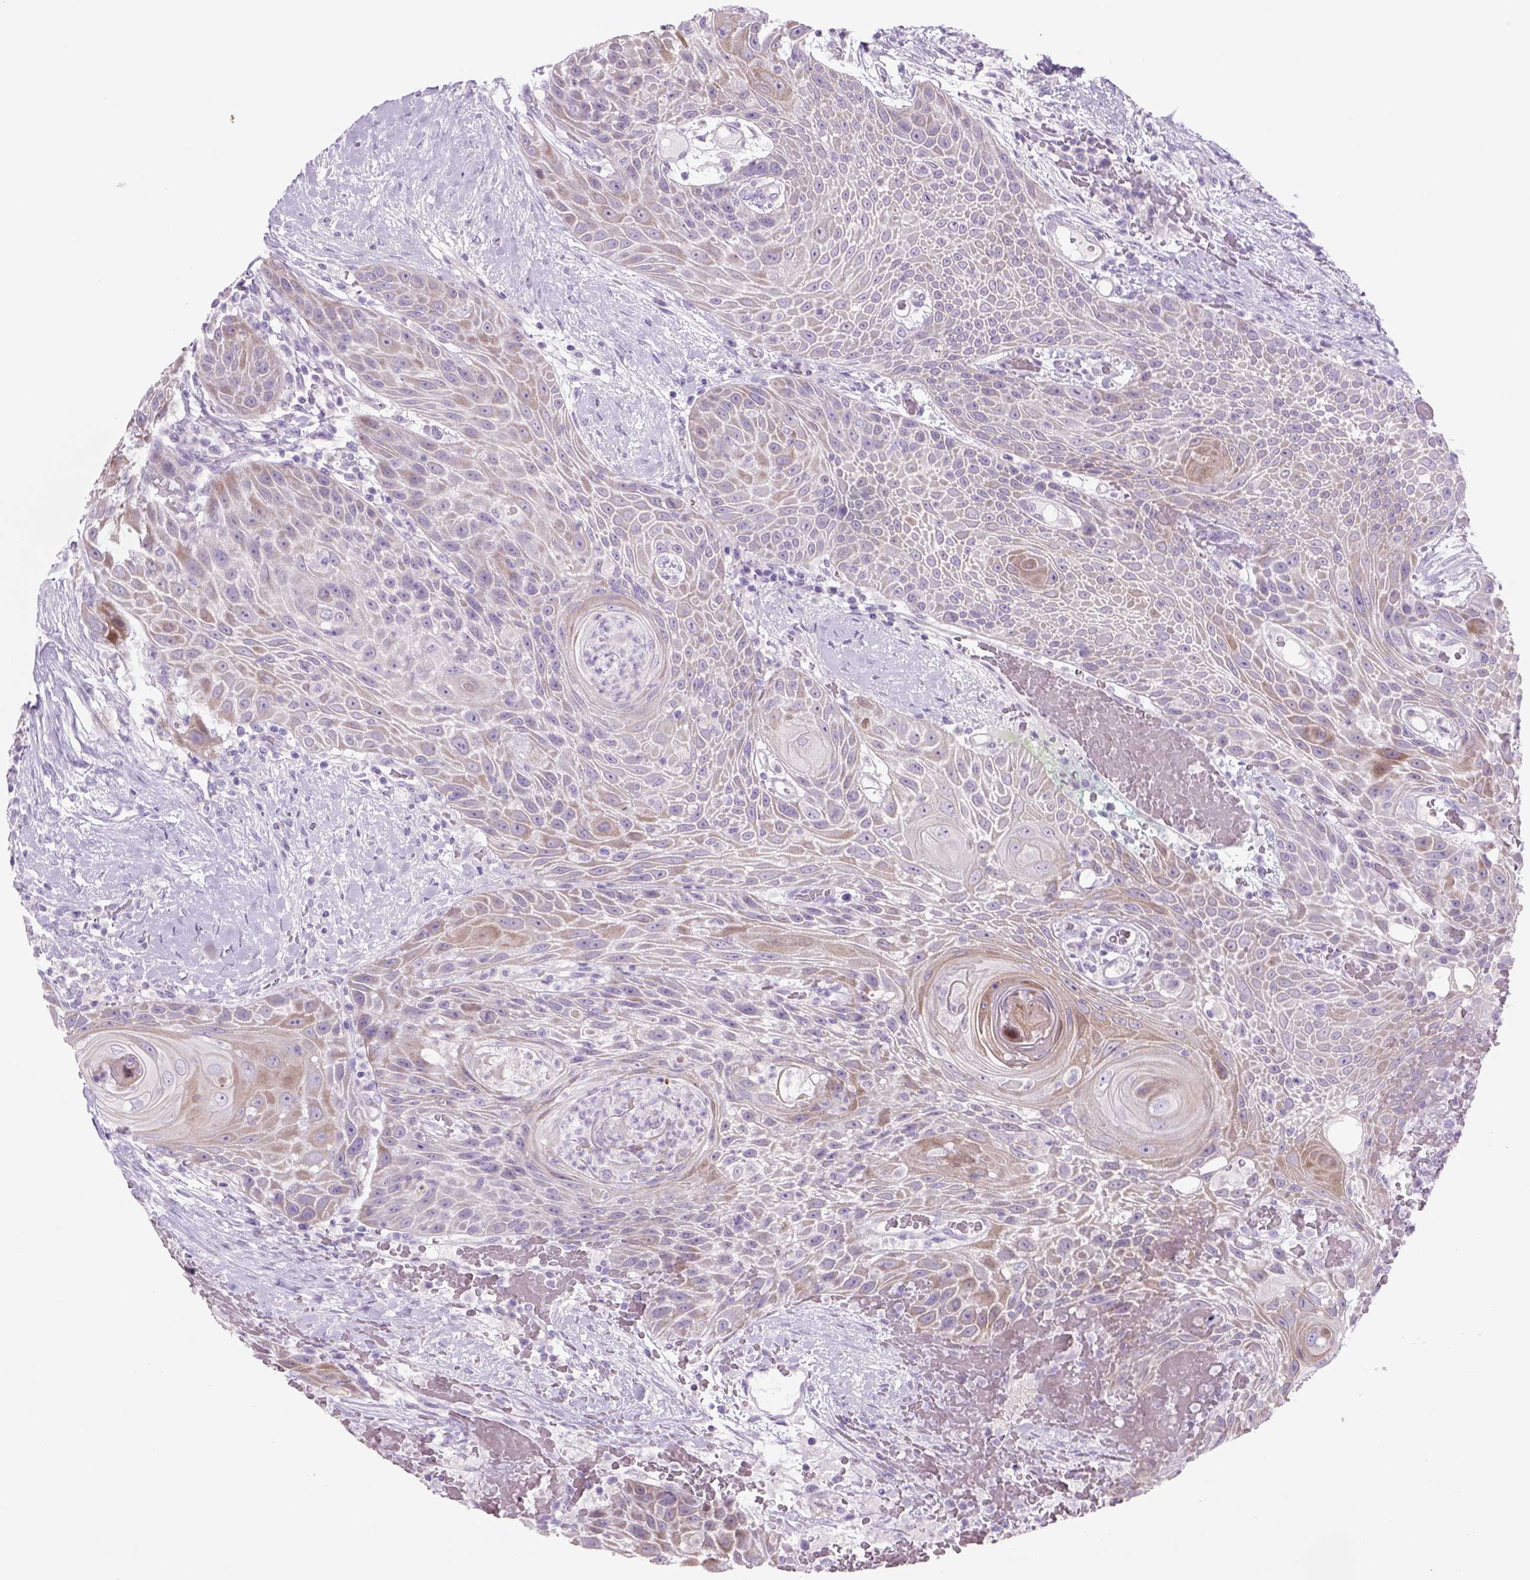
{"staining": {"intensity": "weak", "quantity": "25%-75%", "location": "cytoplasmic/membranous"}, "tissue": "head and neck cancer", "cell_type": "Tumor cells", "image_type": "cancer", "snomed": [{"axis": "morphology", "description": "Squamous cell carcinoma, NOS"}, {"axis": "topography", "description": "Head-Neck"}], "caption": "Weak cytoplasmic/membranous staining is seen in about 25%-75% of tumor cells in squamous cell carcinoma (head and neck).", "gene": "ADGRV1", "patient": {"sex": "male", "age": 69}}